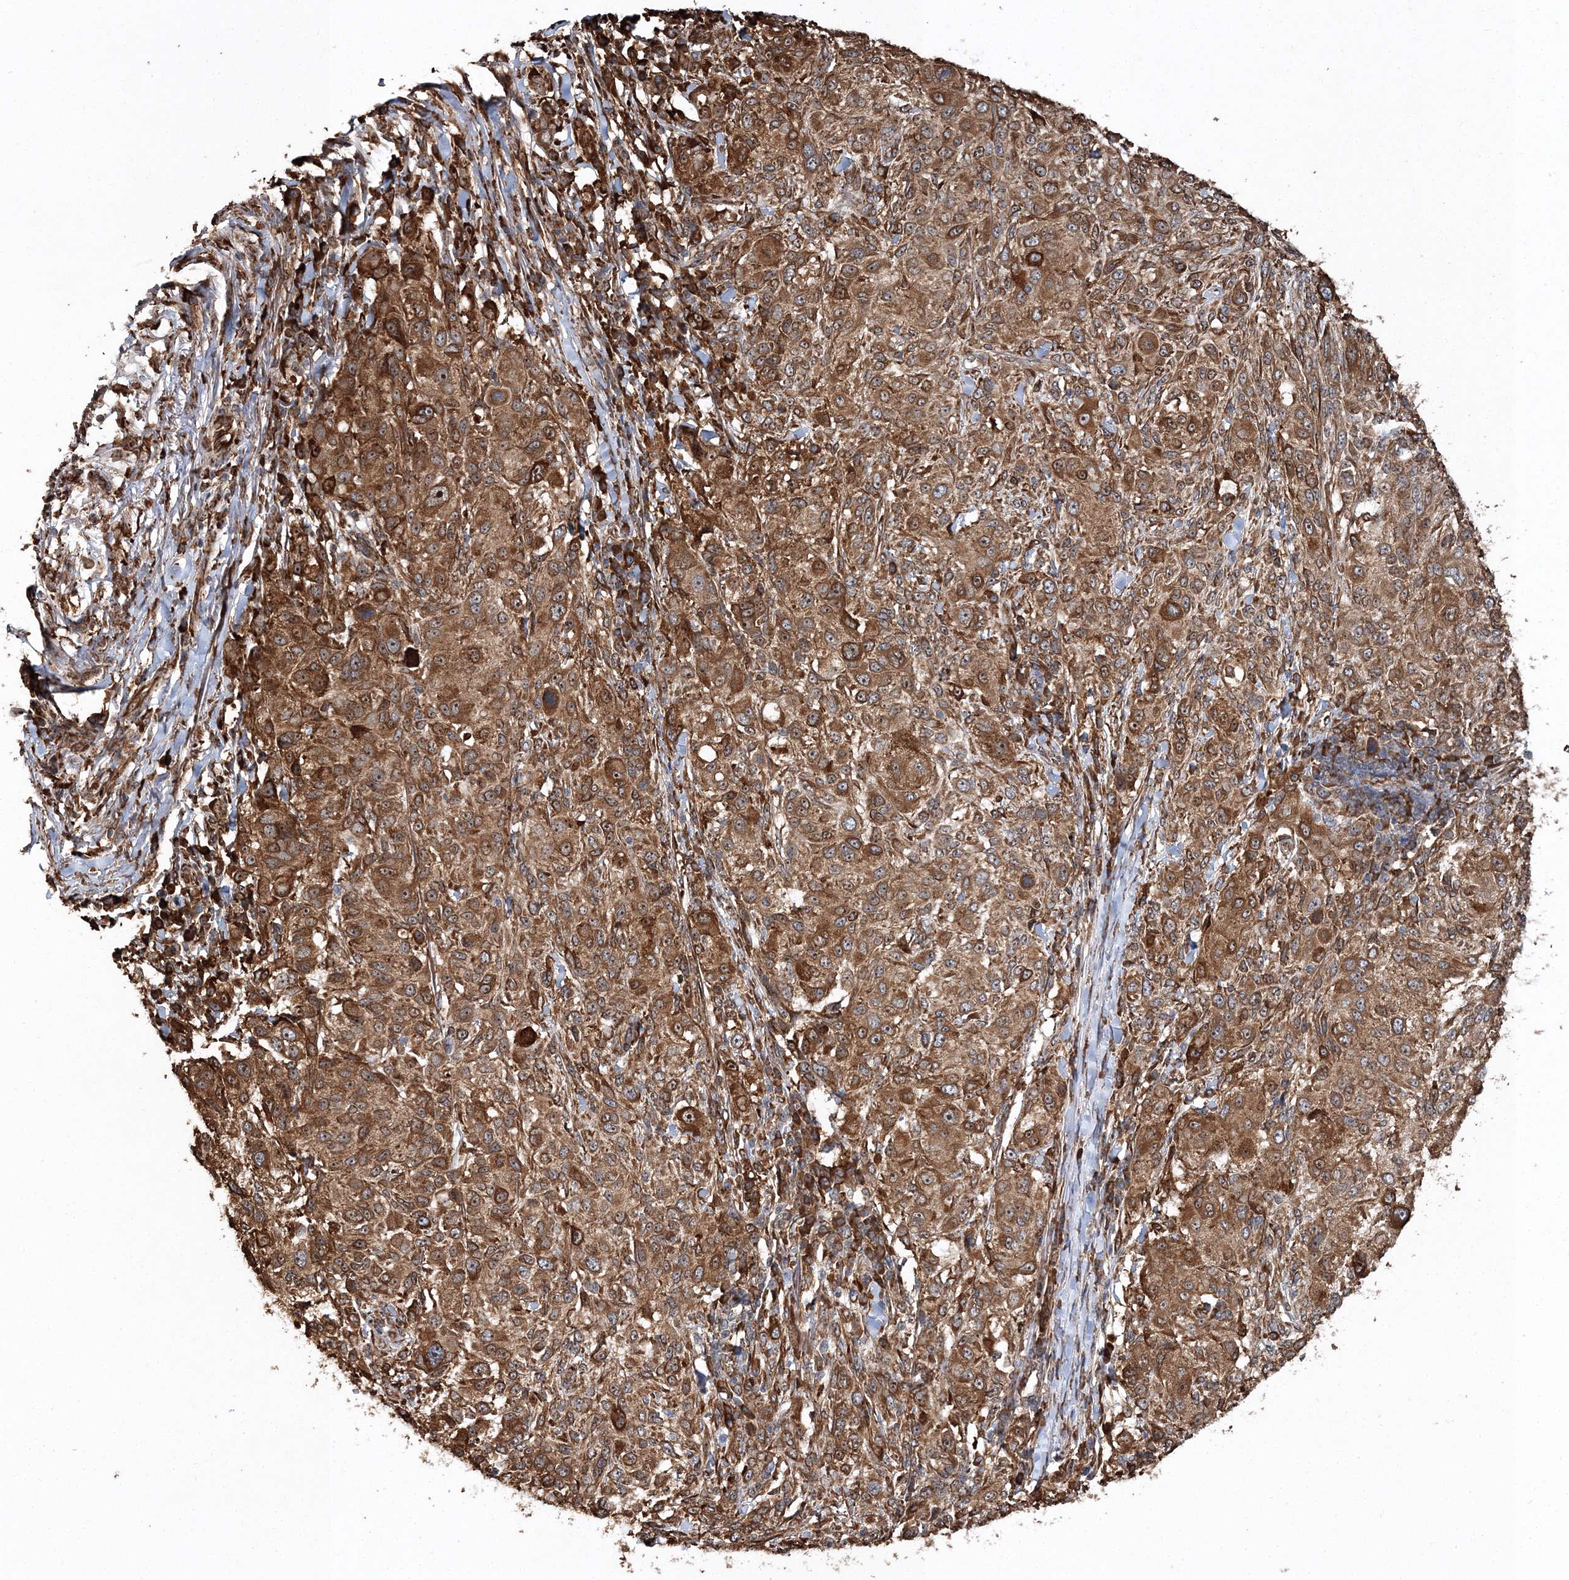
{"staining": {"intensity": "moderate", "quantity": ">75%", "location": "cytoplasmic/membranous,nuclear"}, "tissue": "melanoma", "cell_type": "Tumor cells", "image_type": "cancer", "snomed": [{"axis": "morphology", "description": "Necrosis, NOS"}, {"axis": "morphology", "description": "Malignant melanoma, NOS"}, {"axis": "topography", "description": "Skin"}], "caption": "Malignant melanoma stained for a protein (brown) displays moderate cytoplasmic/membranous and nuclear positive positivity in about >75% of tumor cells.", "gene": "SCRN3", "patient": {"sex": "female", "age": 87}}